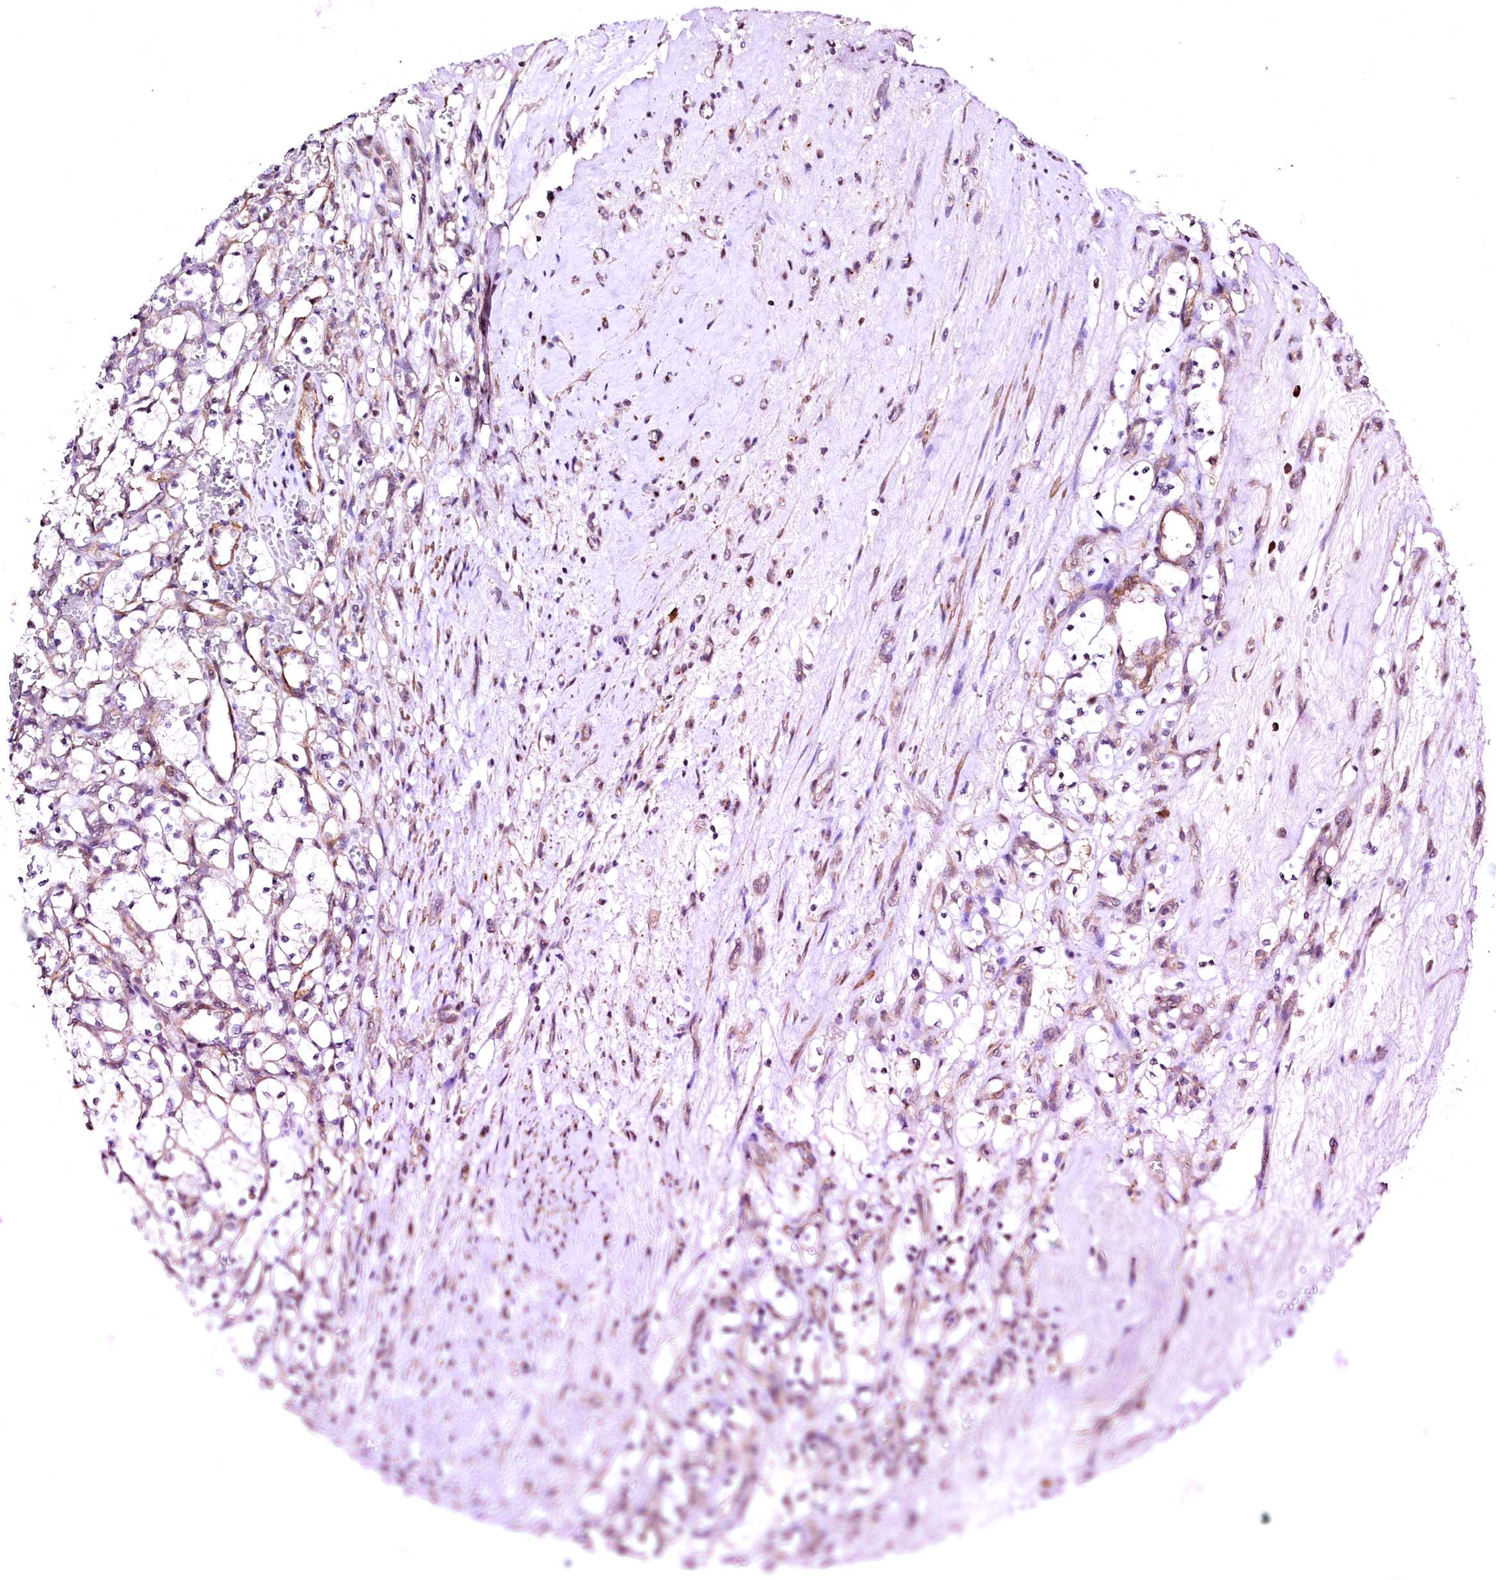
{"staining": {"intensity": "negative", "quantity": "none", "location": "none"}, "tissue": "renal cancer", "cell_type": "Tumor cells", "image_type": "cancer", "snomed": [{"axis": "morphology", "description": "Adenocarcinoma, NOS"}, {"axis": "topography", "description": "Kidney"}], "caption": "Renal cancer was stained to show a protein in brown. There is no significant staining in tumor cells. Nuclei are stained in blue.", "gene": "GPR176", "patient": {"sex": "female", "age": 69}}